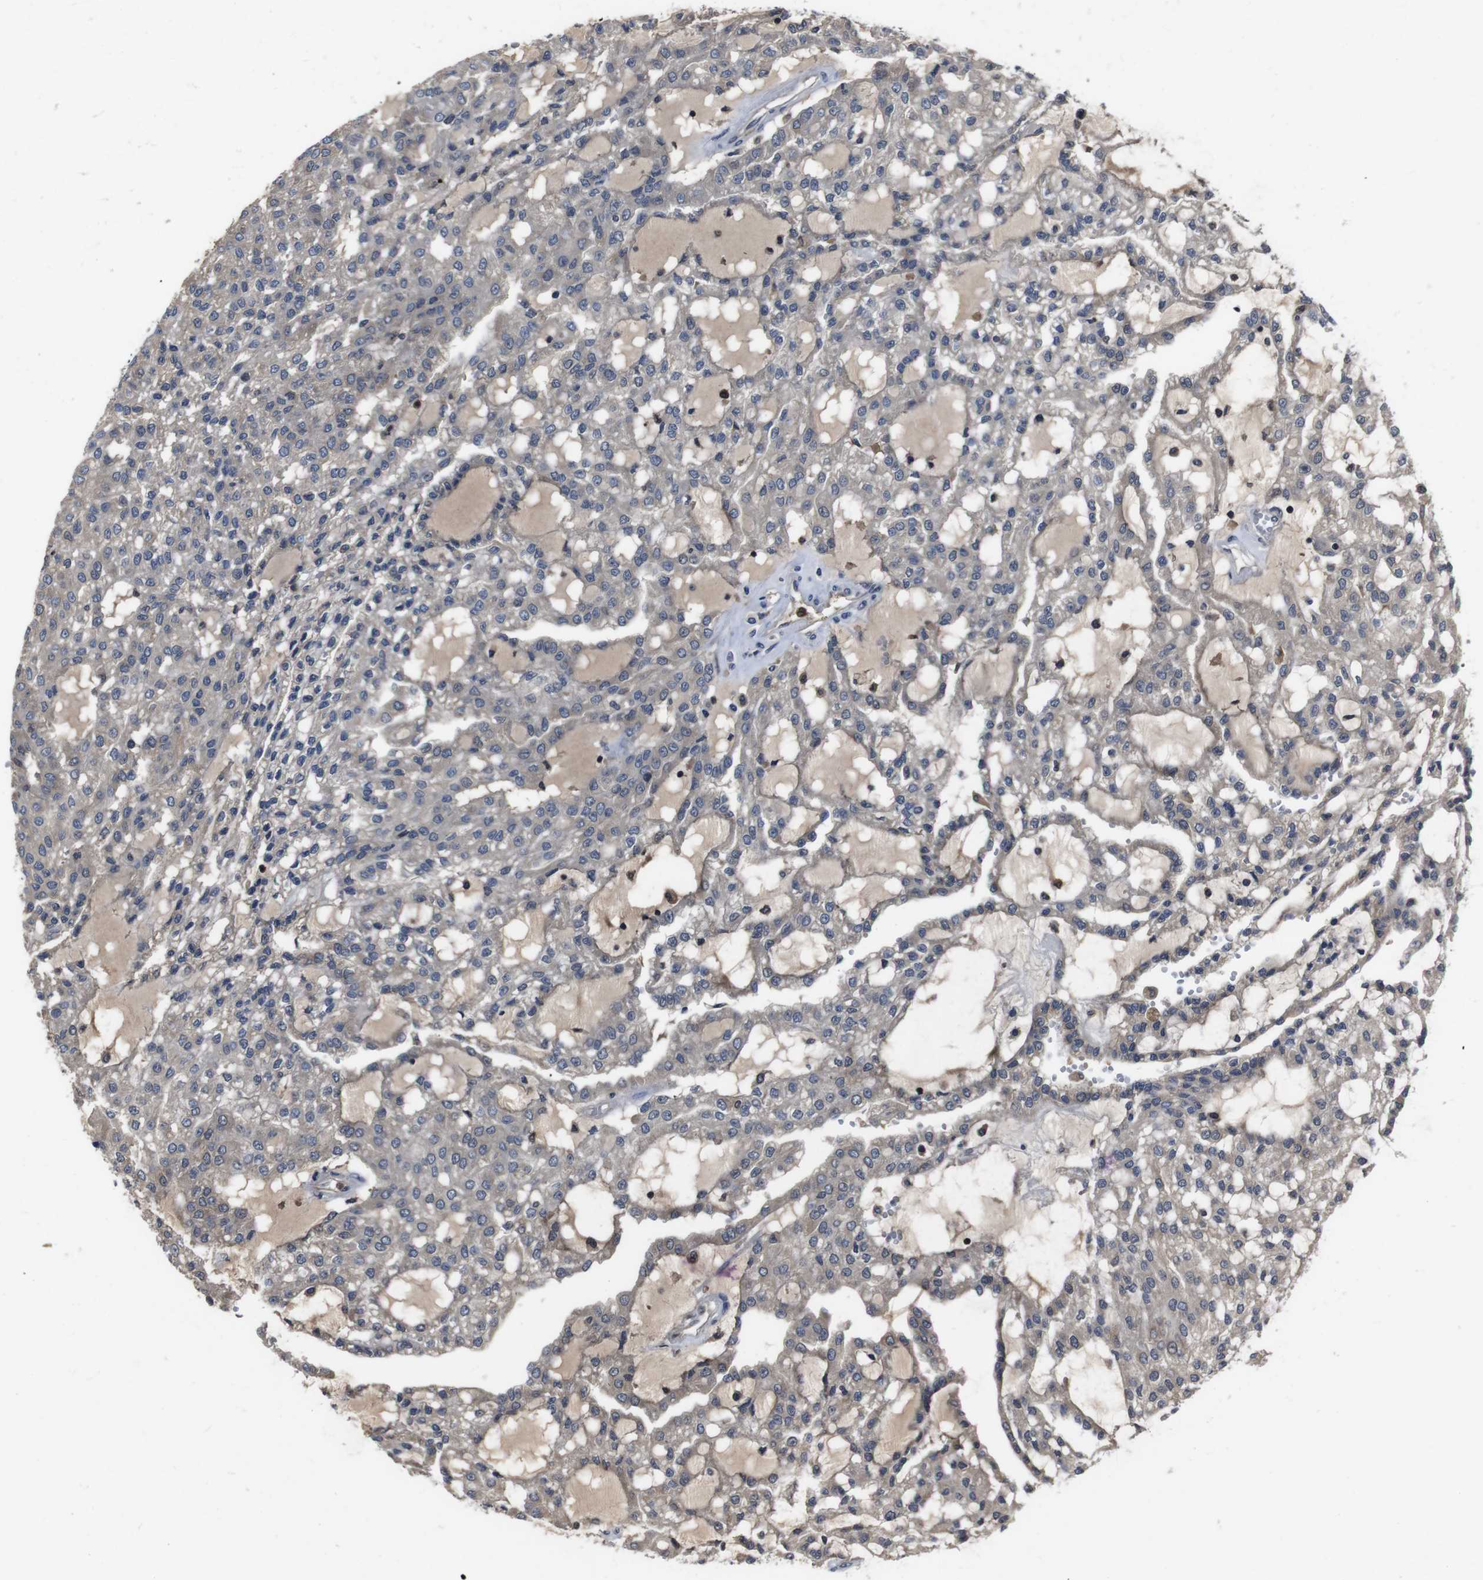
{"staining": {"intensity": "weak", "quantity": "<25%", "location": "cytoplasmic/membranous"}, "tissue": "renal cancer", "cell_type": "Tumor cells", "image_type": "cancer", "snomed": [{"axis": "morphology", "description": "Adenocarcinoma, NOS"}, {"axis": "topography", "description": "Kidney"}], "caption": "Protein analysis of renal adenocarcinoma shows no significant positivity in tumor cells.", "gene": "CXCL11", "patient": {"sex": "male", "age": 63}}